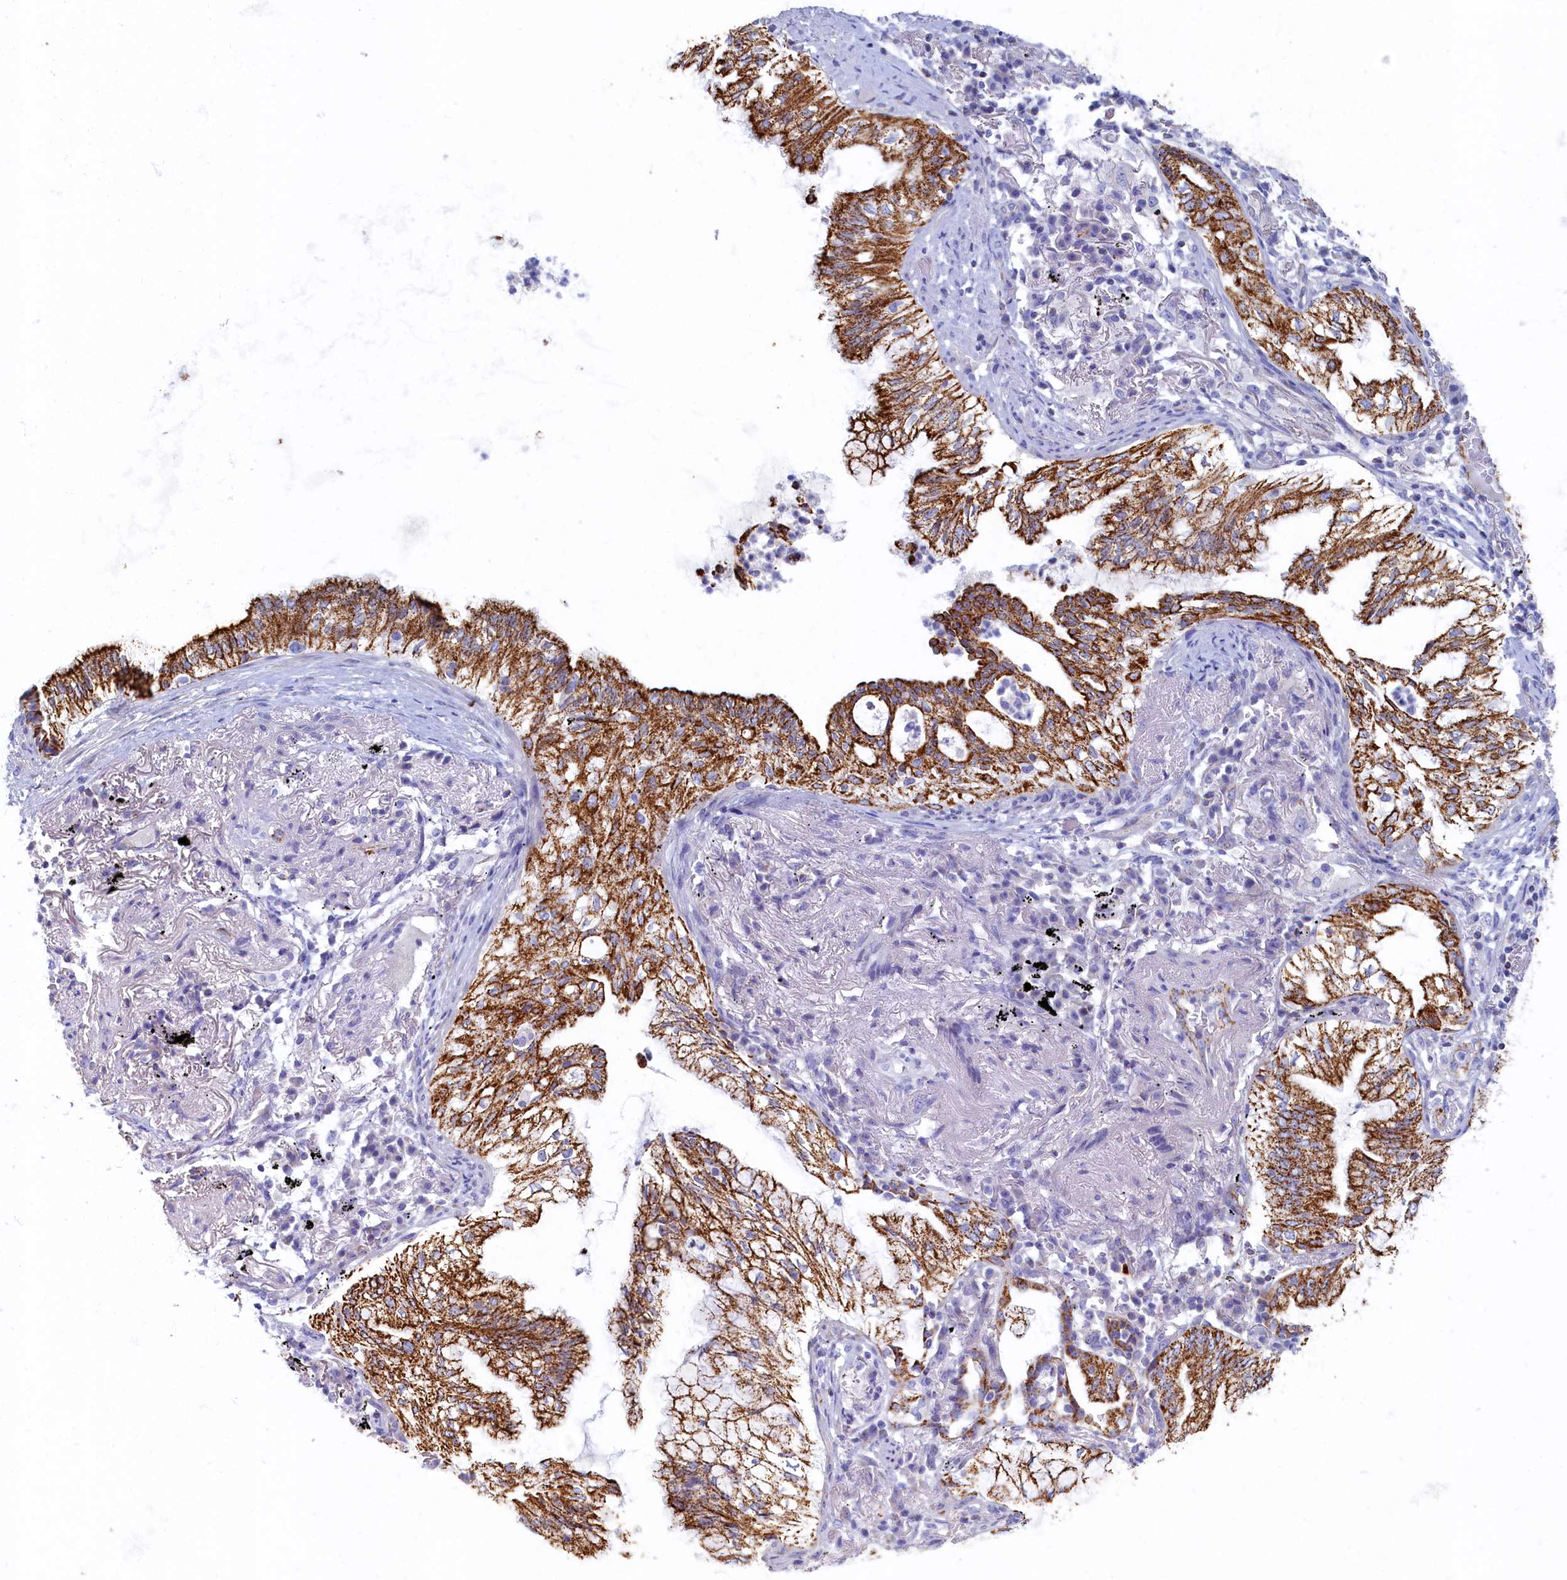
{"staining": {"intensity": "strong", "quantity": ">75%", "location": "cytoplasmic/membranous"}, "tissue": "lung cancer", "cell_type": "Tumor cells", "image_type": "cancer", "snomed": [{"axis": "morphology", "description": "Adenocarcinoma, NOS"}, {"axis": "topography", "description": "Lung"}], "caption": "Immunohistochemistry (DAB) staining of human lung cancer (adenocarcinoma) exhibits strong cytoplasmic/membranous protein positivity in approximately >75% of tumor cells. (Brightfield microscopy of DAB IHC at high magnification).", "gene": "OCIAD2", "patient": {"sex": "female", "age": 70}}